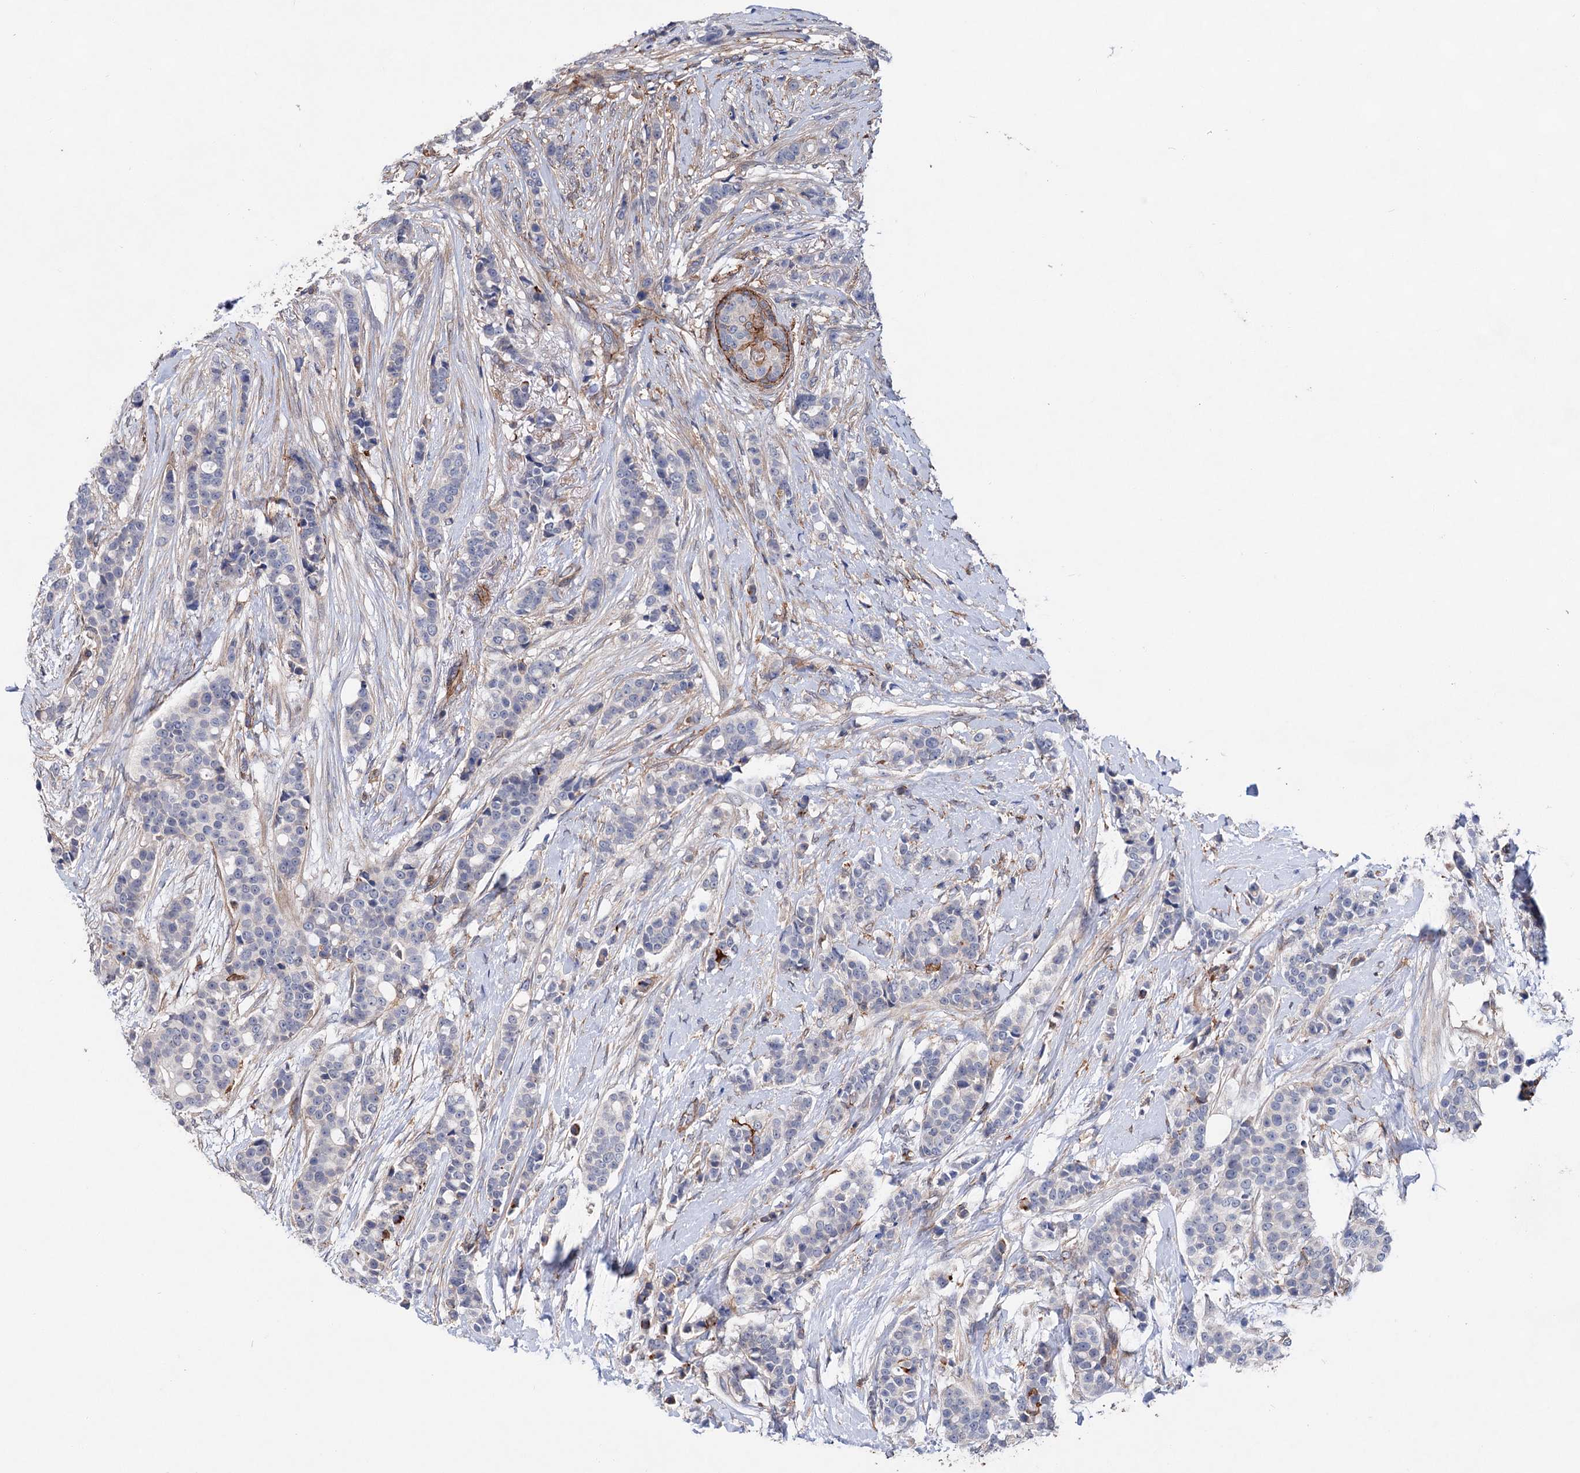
{"staining": {"intensity": "negative", "quantity": "none", "location": "none"}, "tissue": "breast cancer", "cell_type": "Tumor cells", "image_type": "cancer", "snomed": [{"axis": "morphology", "description": "Lobular carcinoma"}, {"axis": "topography", "description": "Breast"}], "caption": "Immunohistochemistry (IHC) histopathology image of lobular carcinoma (breast) stained for a protein (brown), which exhibits no expression in tumor cells.", "gene": "TMTC3", "patient": {"sex": "female", "age": 51}}